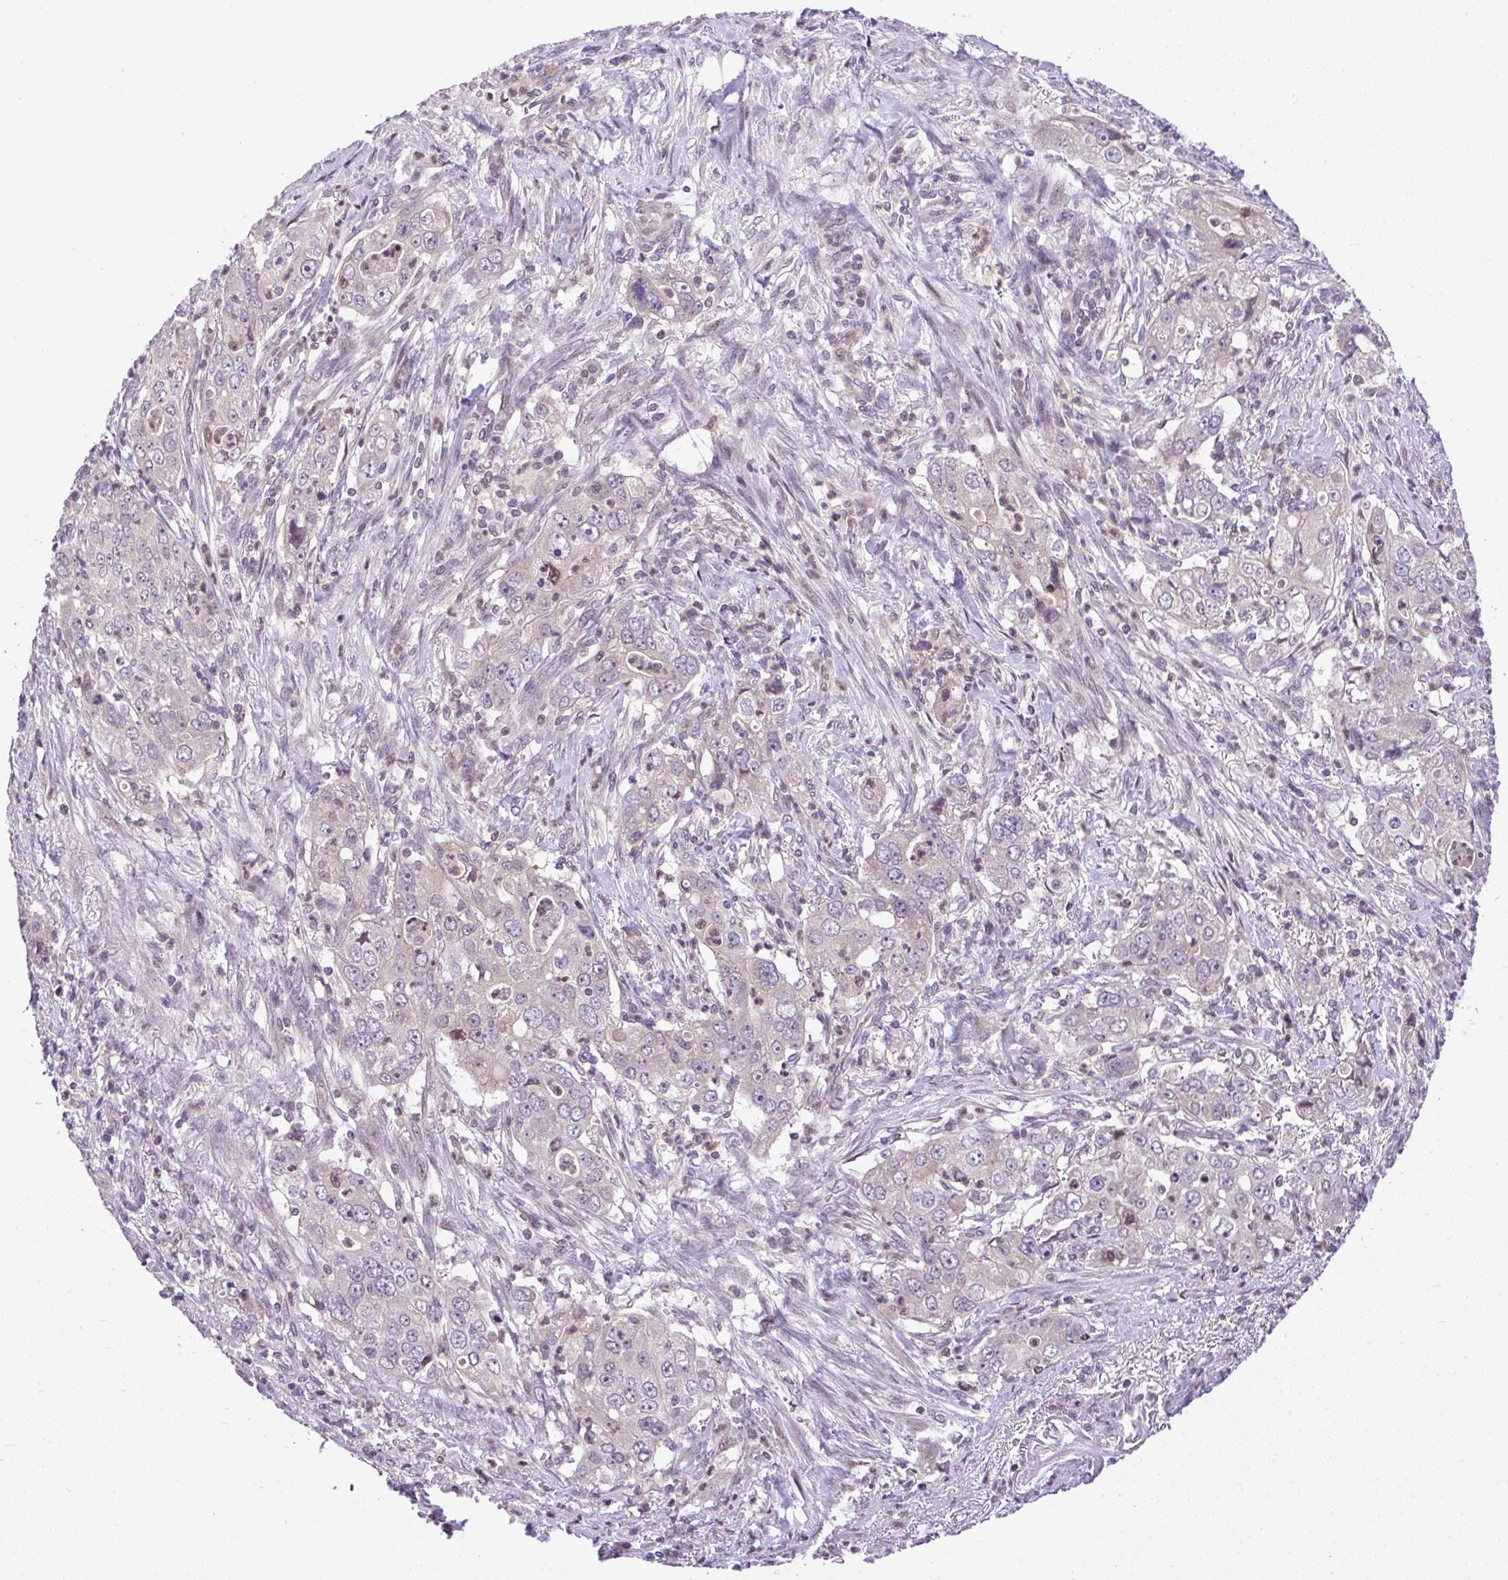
{"staining": {"intensity": "negative", "quantity": "none", "location": "none"}, "tissue": "stomach cancer", "cell_type": "Tumor cells", "image_type": "cancer", "snomed": [{"axis": "morphology", "description": "Adenocarcinoma, NOS"}, {"axis": "topography", "description": "Stomach, upper"}], "caption": "Stomach cancer stained for a protein using immunohistochemistry (IHC) shows no expression tumor cells.", "gene": "CHIA", "patient": {"sex": "male", "age": 75}}